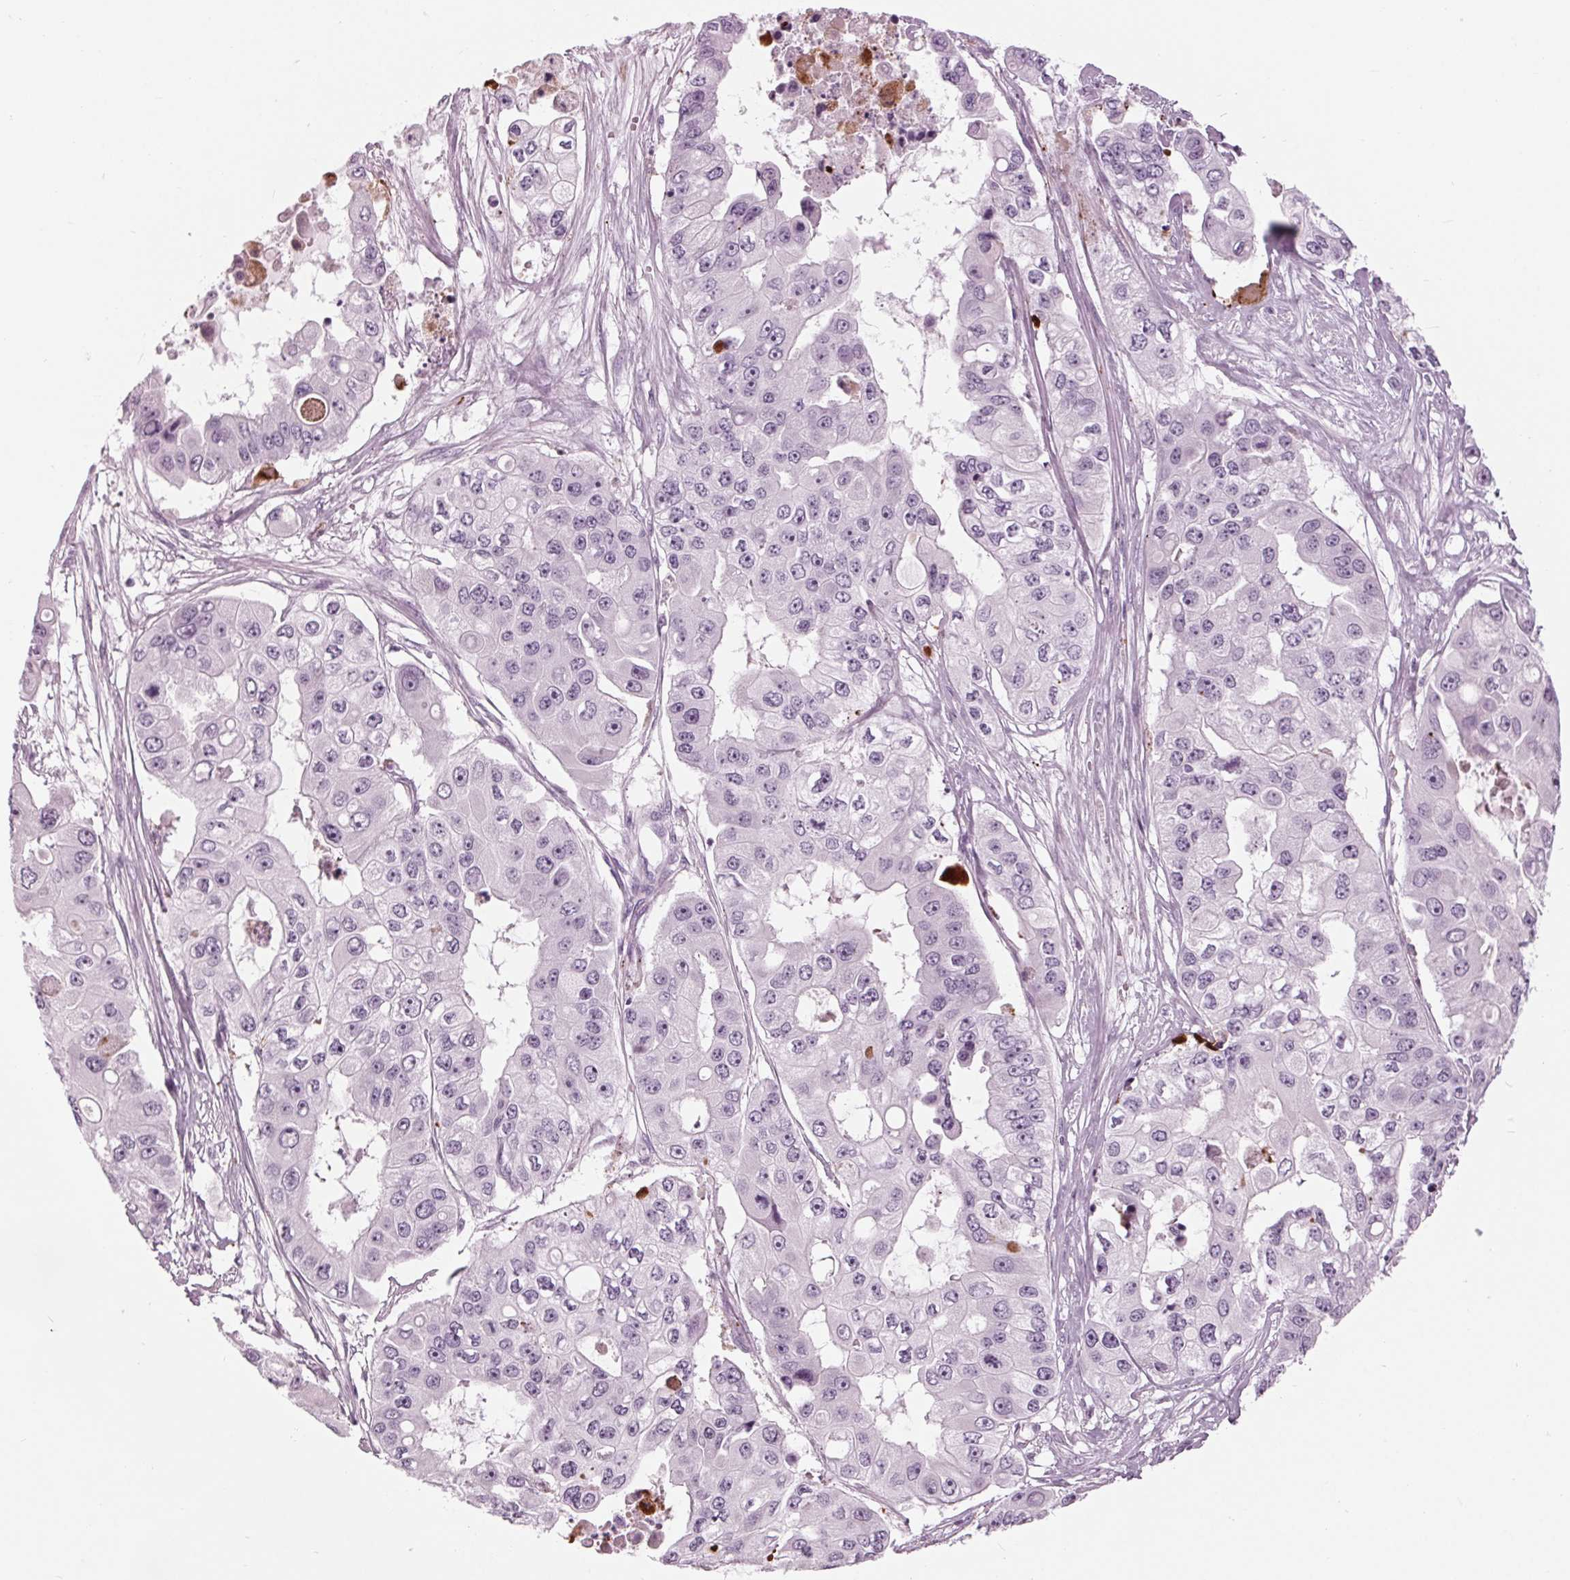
{"staining": {"intensity": "negative", "quantity": "none", "location": "none"}, "tissue": "ovarian cancer", "cell_type": "Tumor cells", "image_type": "cancer", "snomed": [{"axis": "morphology", "description": "Cystadenocarcinoma, serous, NOS"}, {"axis": "topography", "description": "Ovary"}], "caption": "High power microscopy photomicrograph of an immunohistochemistry micrograph of serous cystadenocarcinoma (ovarian), revealing no significant expression in tumor cells.", "gene": "CYP3A43", "patient": {"sex": "female", "age": 56}}